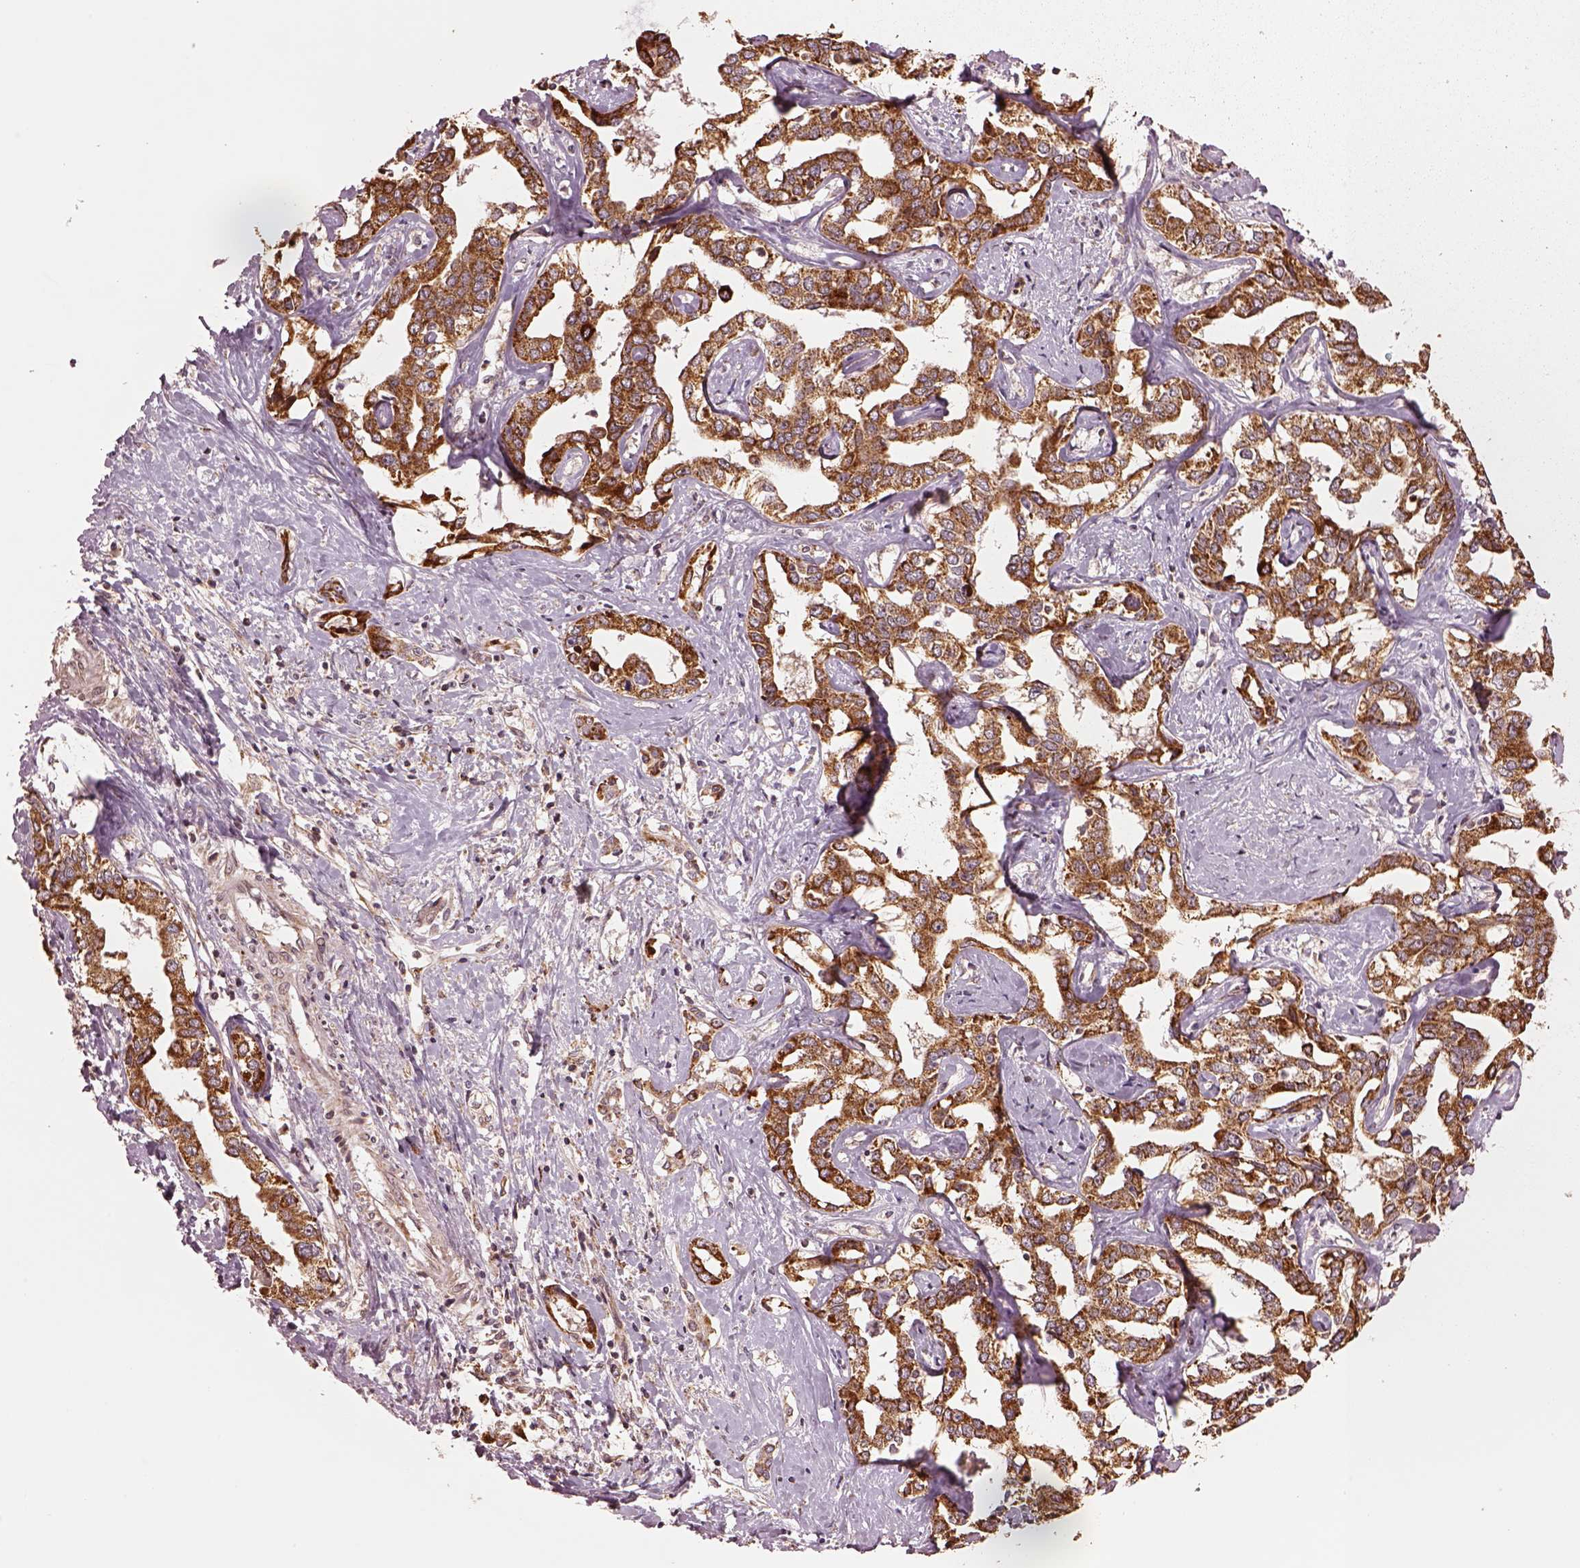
{"staining": {"intensity": "strong", "quantity": ">75%", "location": "cytoplasmic/membranous"}, "tissue": "liver cancer", "cell_type": "Tumor cells", "image_type": "cancer", "snomed": [{"axis": "morphology", "description": "Cholangiocarcinoma"}, {"axis": "topography", "description": "Liver"}], "caption": "Approximately >75% of tumor cells in human liver cholangiocarcinoma demonstrate strong cytoplasmic/membranous protein staining as visualized by brown immunohistochemical staining.", "gene": "SEL1L3", "patient": {"sex": "male", "age": 59}}